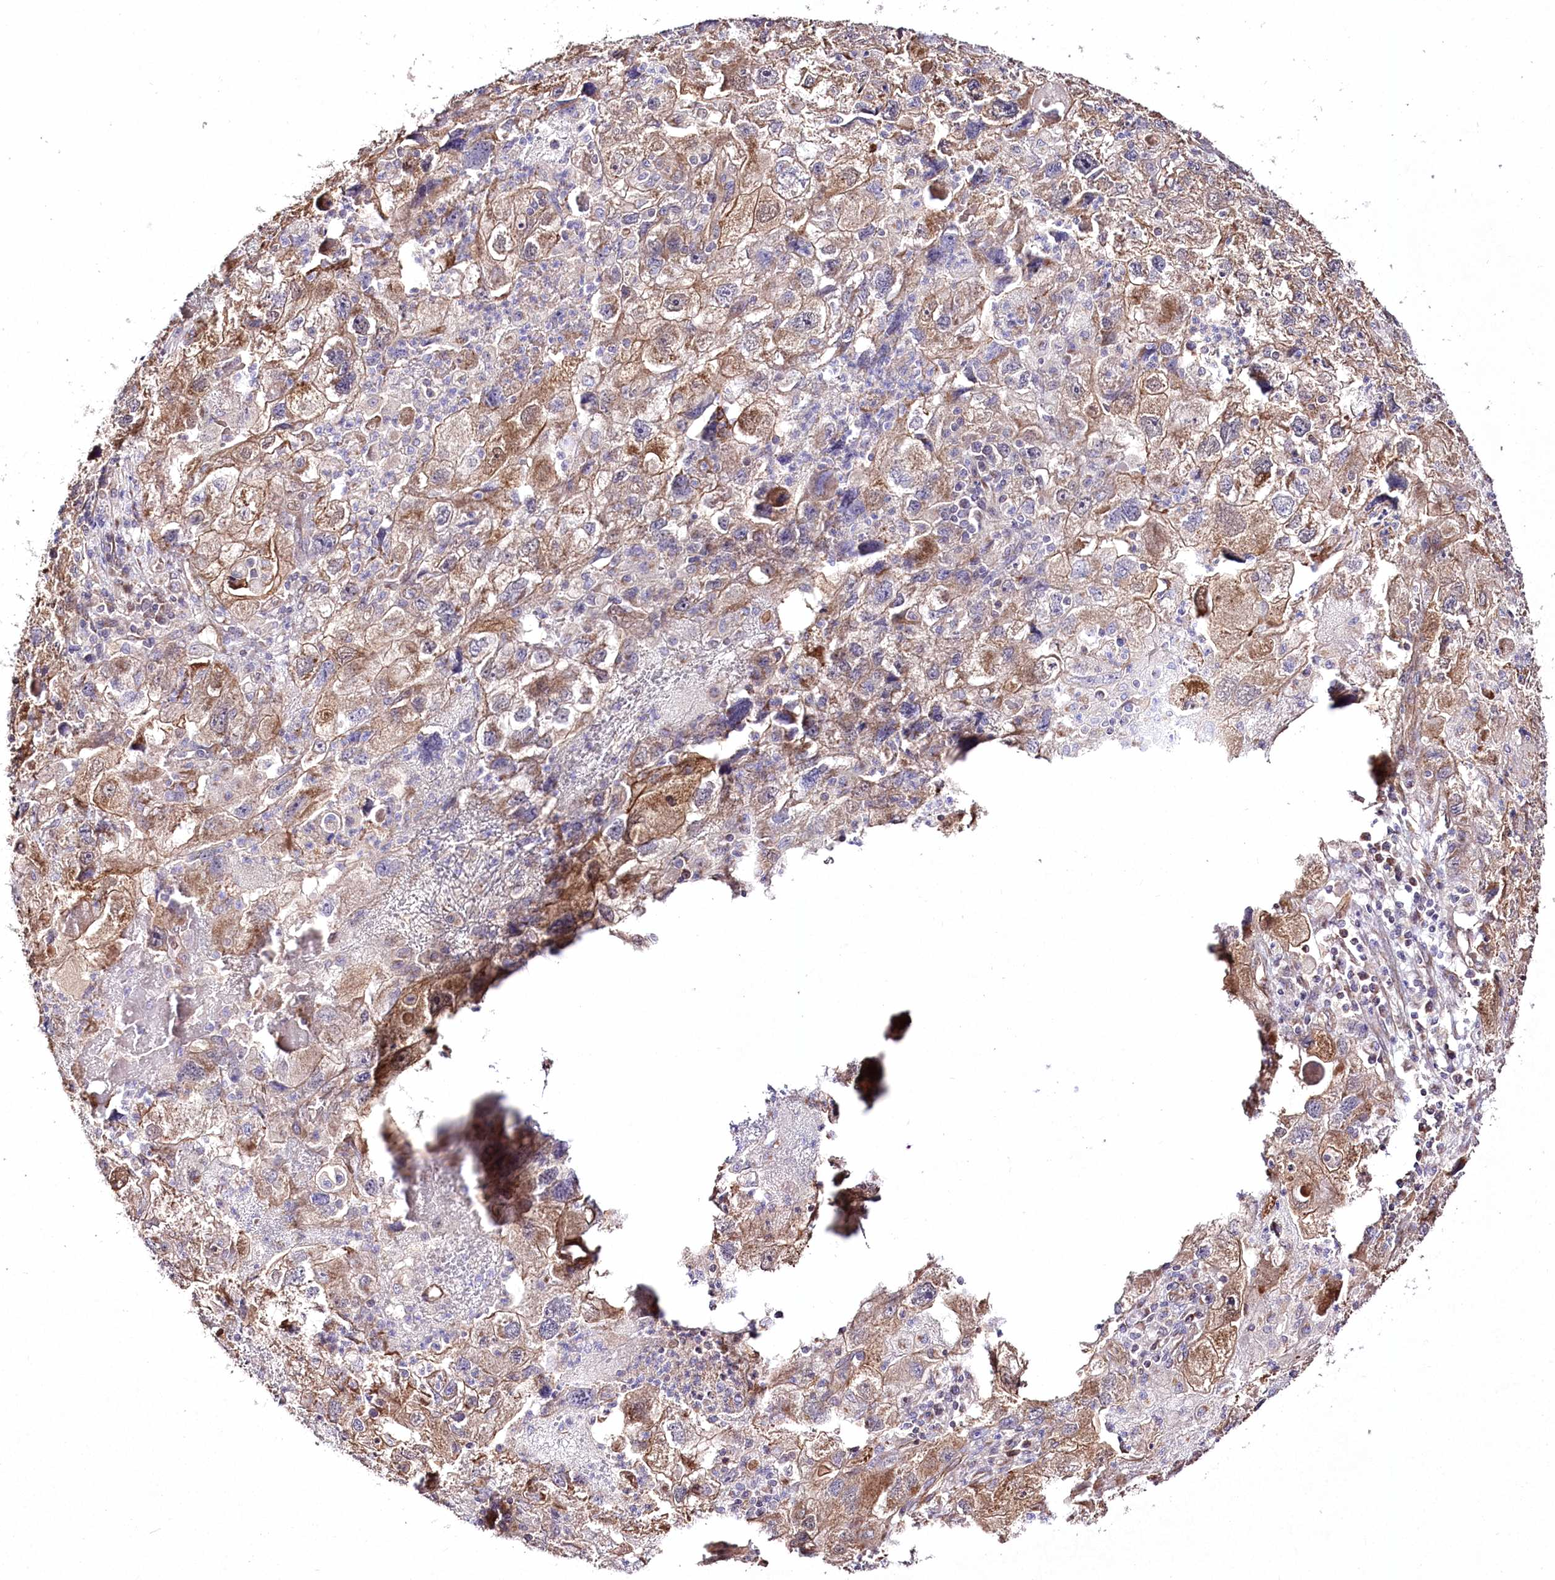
{"staining": {"intensity": "moderate", "quantity": ">75%", "location": "cytoplasmic/membranous"}, "tissue": "endometrial cancer", "cell_type": "Tumor cells", "image_type": "cancer", "snomed": [{"axis": "morphology", "description": "Adenocarcinoma, NOS"}, {"axis": "topography", "description": "Endometrium"}], "caption": "The photomicrograph demonstrates staining of adenocarcinoma (endometrial), revealing moderate cytoplasmic/membranous protein staining (brown color) within tumor cells.", "gene": "REXO2", "patient": {"sex": "female", "age": 49}}